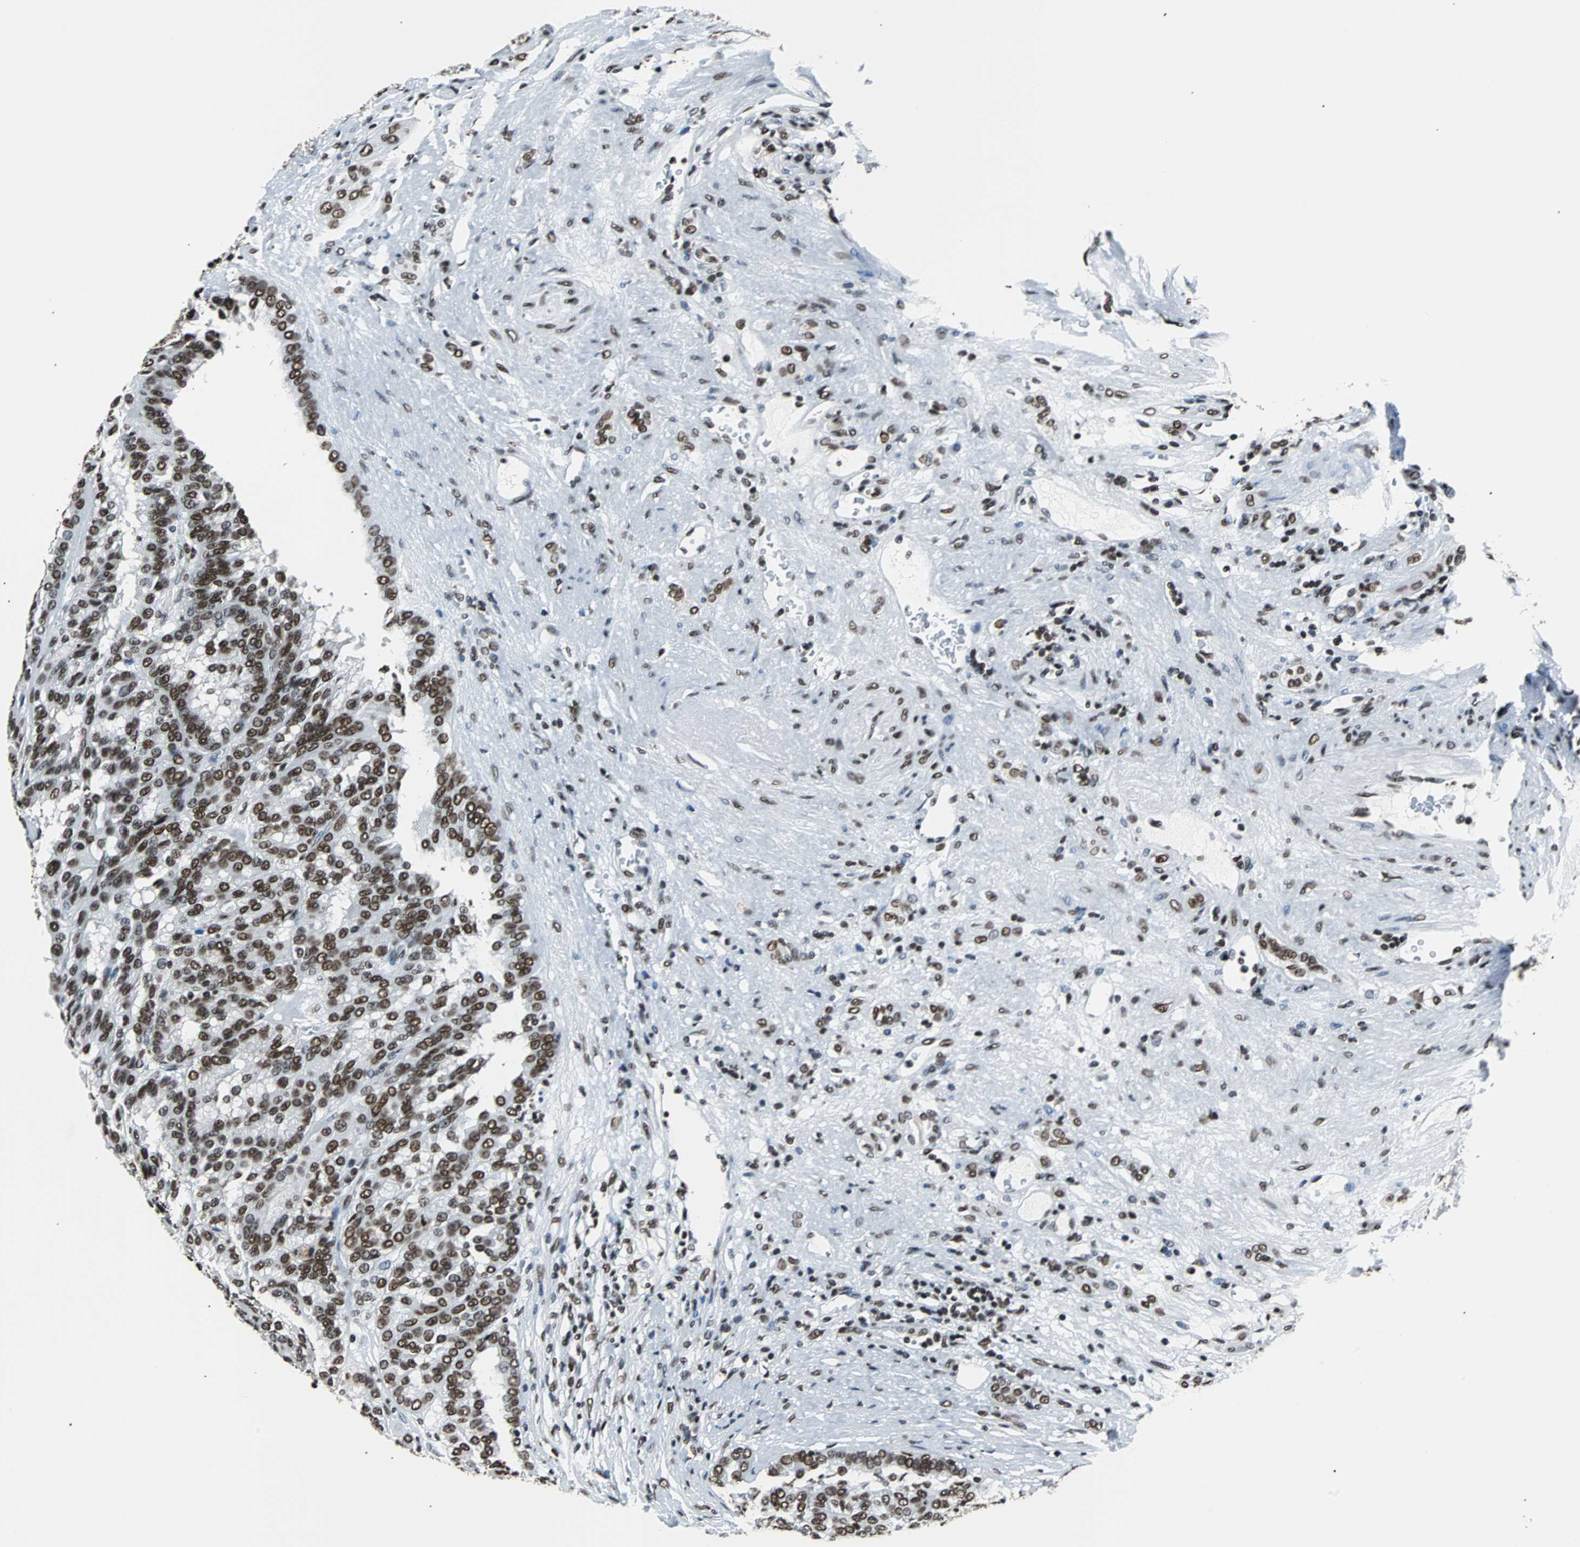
{"staining": {"intensity": "moderate", "quantity": ">75%", "location": "nuclear"}, "tissue": "renal cancer", "cell_type": "Tumor cells", "image_type": "cancer", "snomed": [{"axis": "morphology", "description": "Adenocarcinoma, NOS"}, {"axis": "topography", "description": "Kidney"}], "caption": "Protein staining reveals moderate nuclear positivity in about >75% of tumor cells in renal adenocarcinoma. Nuclei are stained in blue.", "gene": "FUBP1", "patient": {"sex": "male", "age": 46}}